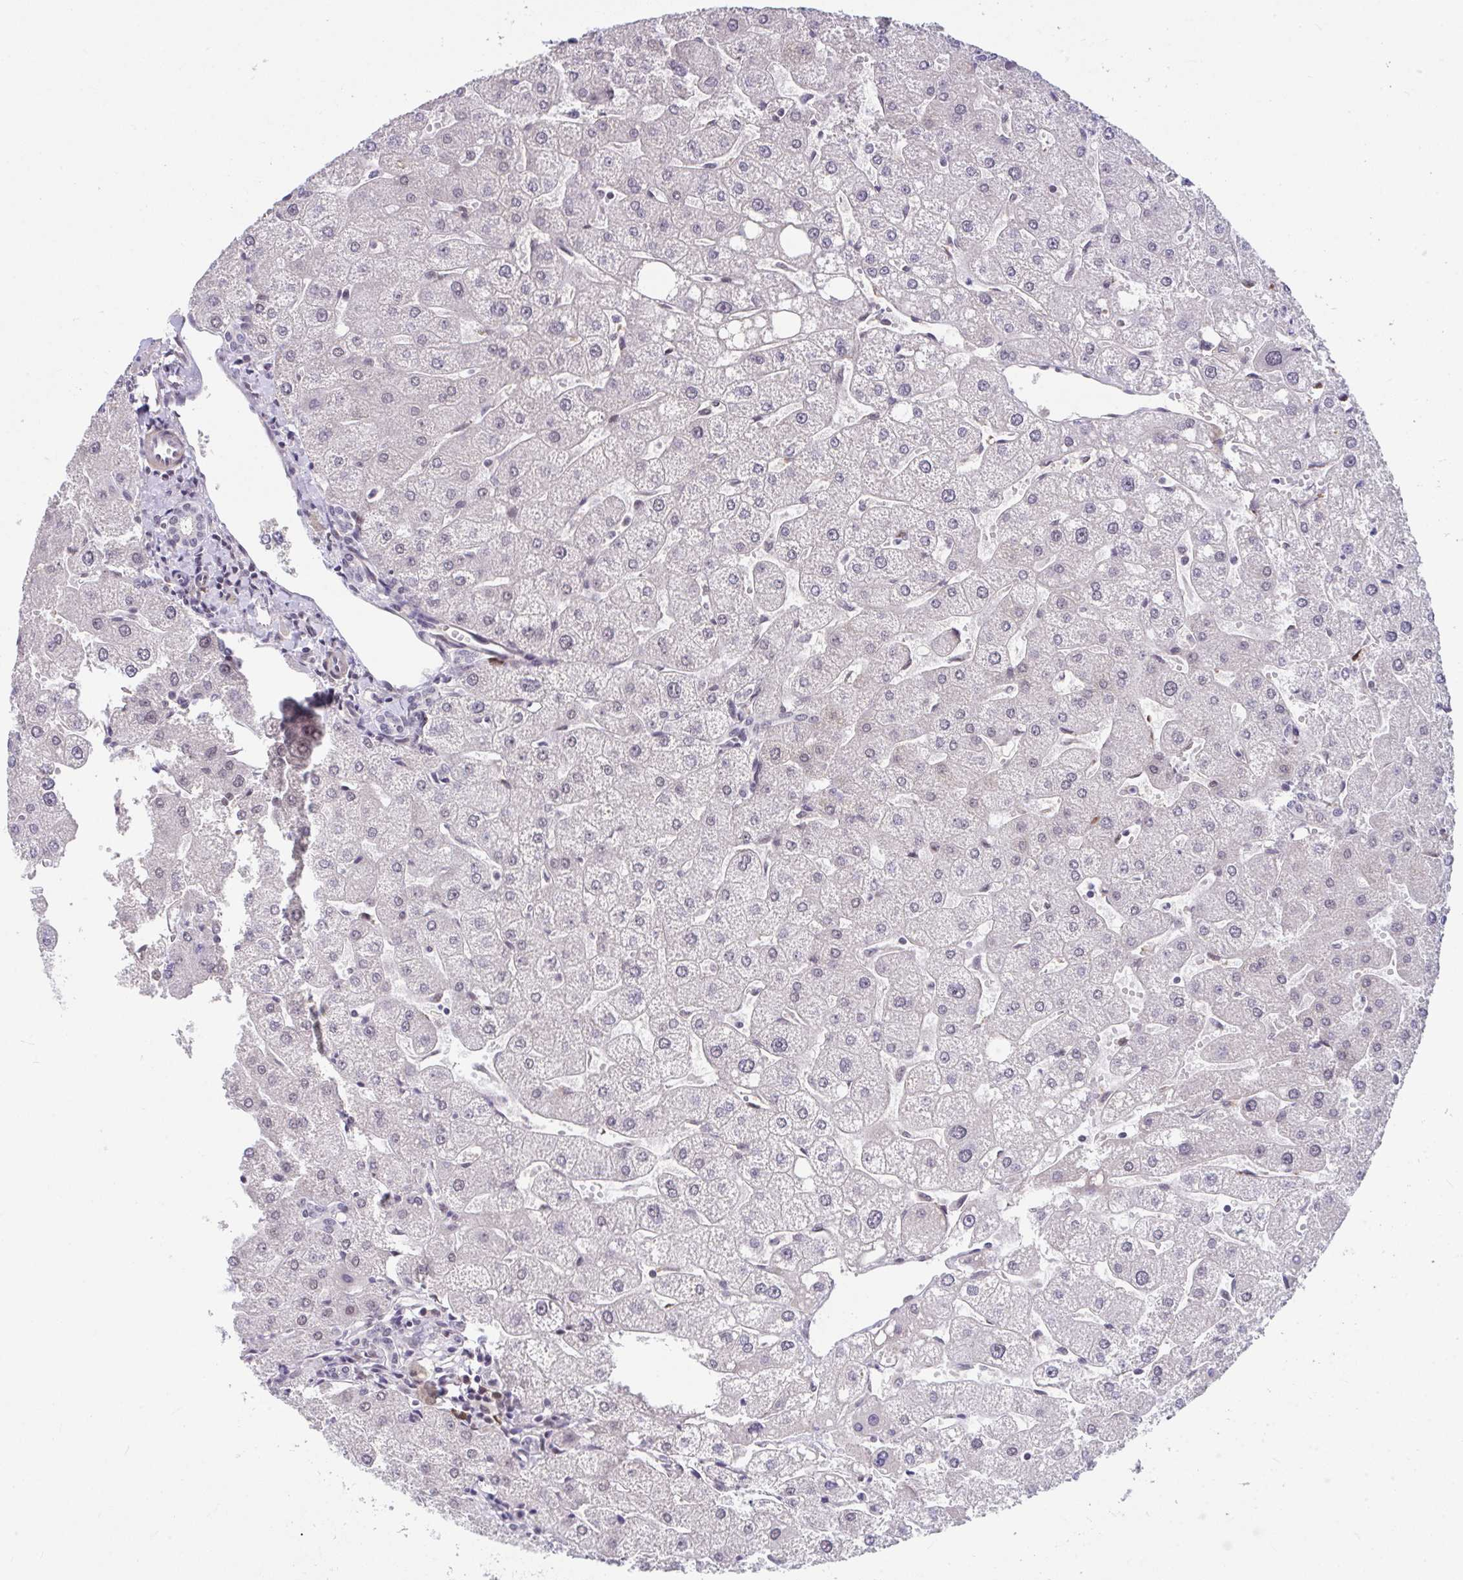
{"staining": {"intensity": "negative", "quantity": "none", "location": "none"}, "tissue": "liver", "cell_type": "Cholangiocytes", "image_type": "normal", "snomed": [{"axis": "morphology", "description": "Normal tissue, NOS"}, {"axis": "topography", "description": "Liver"}], "caption": "High magnification brightfield microscopy of benign liver stained with DAB (3,3'-diaminobenzidine) (brown) and counterstained with hematoxylin (blue): cholangiocytes show no significant staining.", "gene": "RBBP6", "patient": {"sex": "male", "age": 67}}